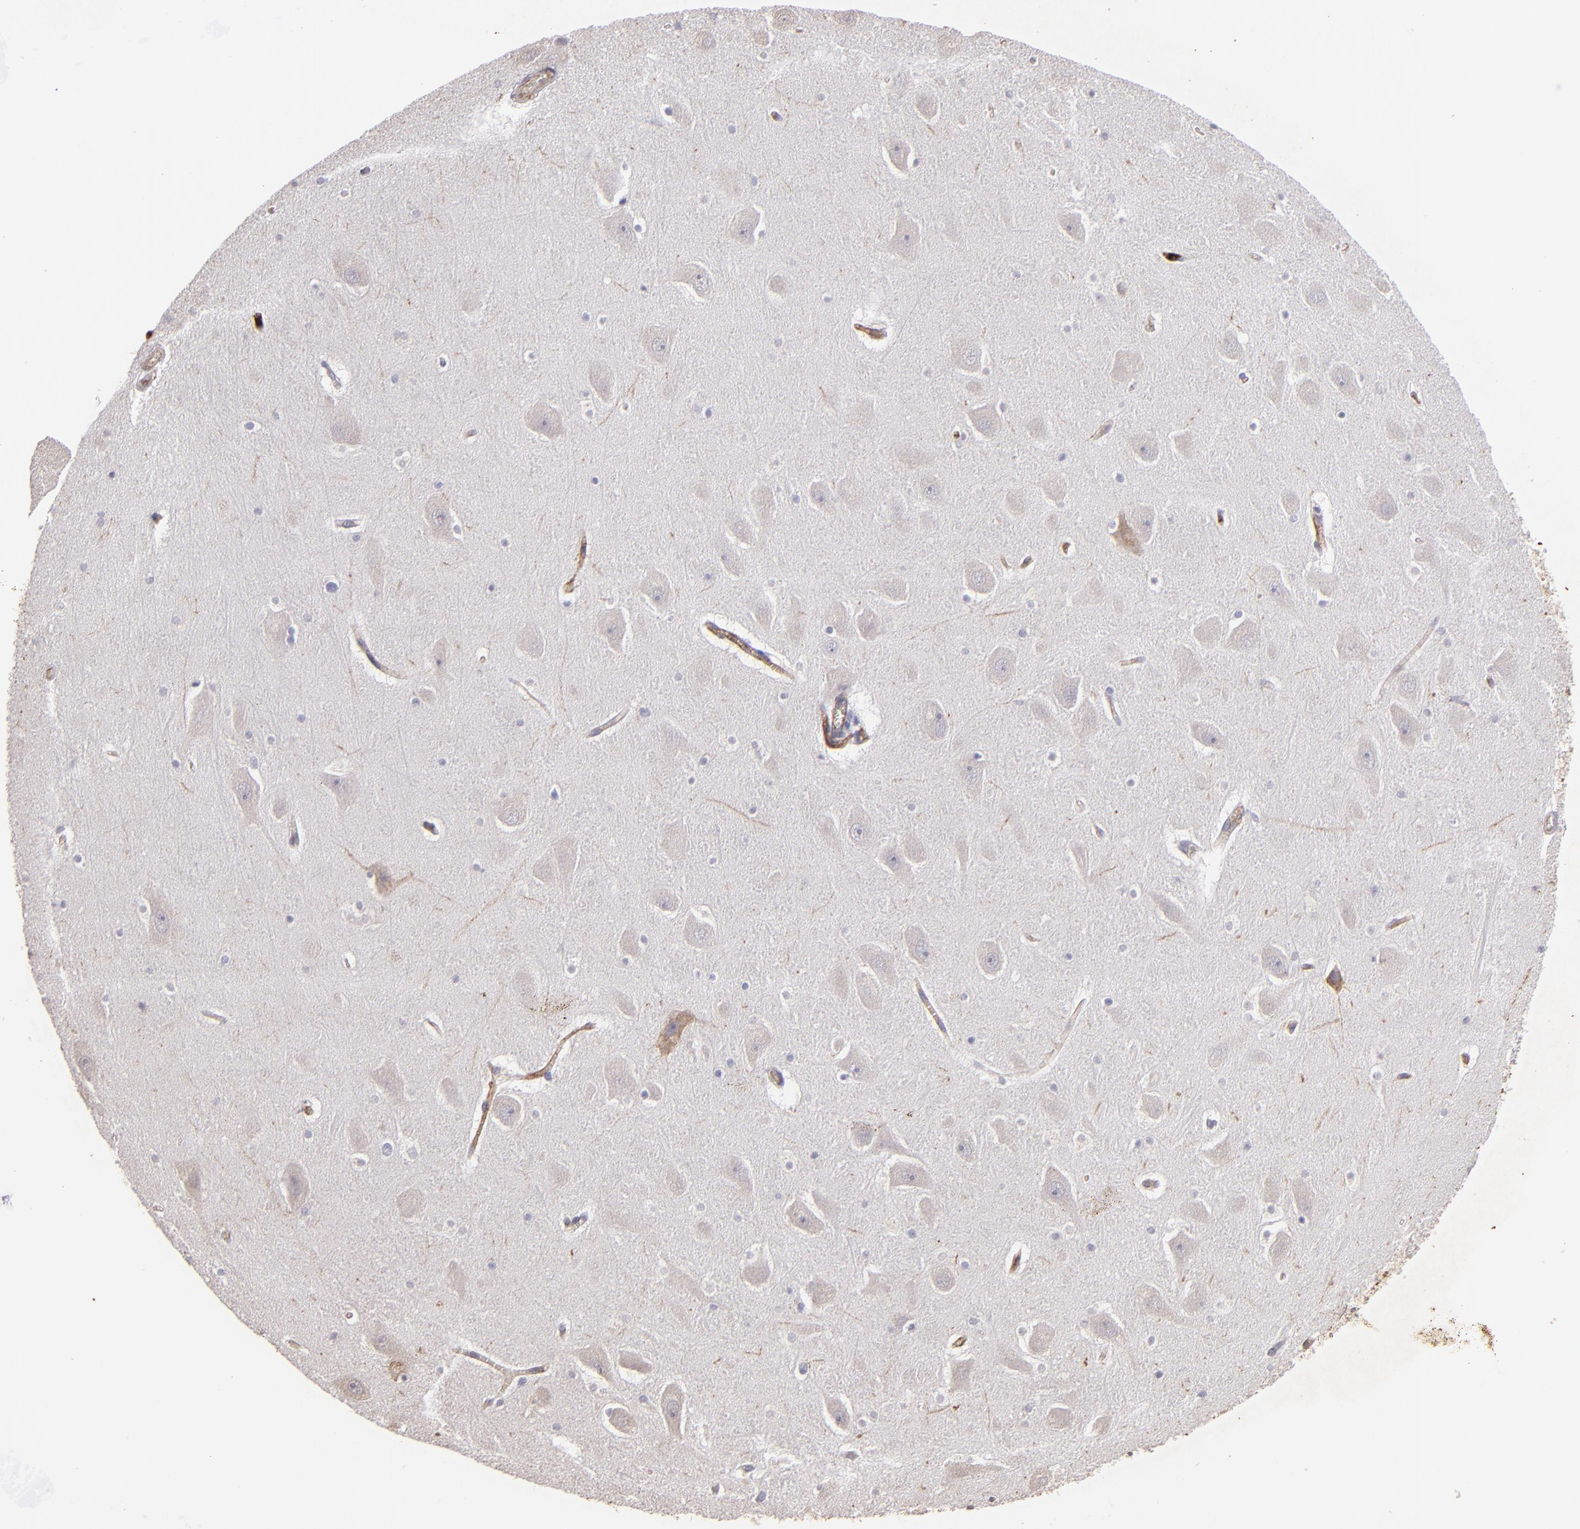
{"staining": {"intensity": "negative", "quantity": "none", "location": "none"}, "tissue": "hippocampus", "cell_type": "Glial cells", "image_type": "normal", "snomed": [{"axis": "morphology", "description": "Normal tissue, NOS"}, {"axis": "topography", "description": "Hippocampus"}], "caption": "An image of human hippocampus is negative for staining in glial cells. Nuclei are stained in blue.", "gene": "DYSF", "patient": {"sex": "male", "age": 45}}